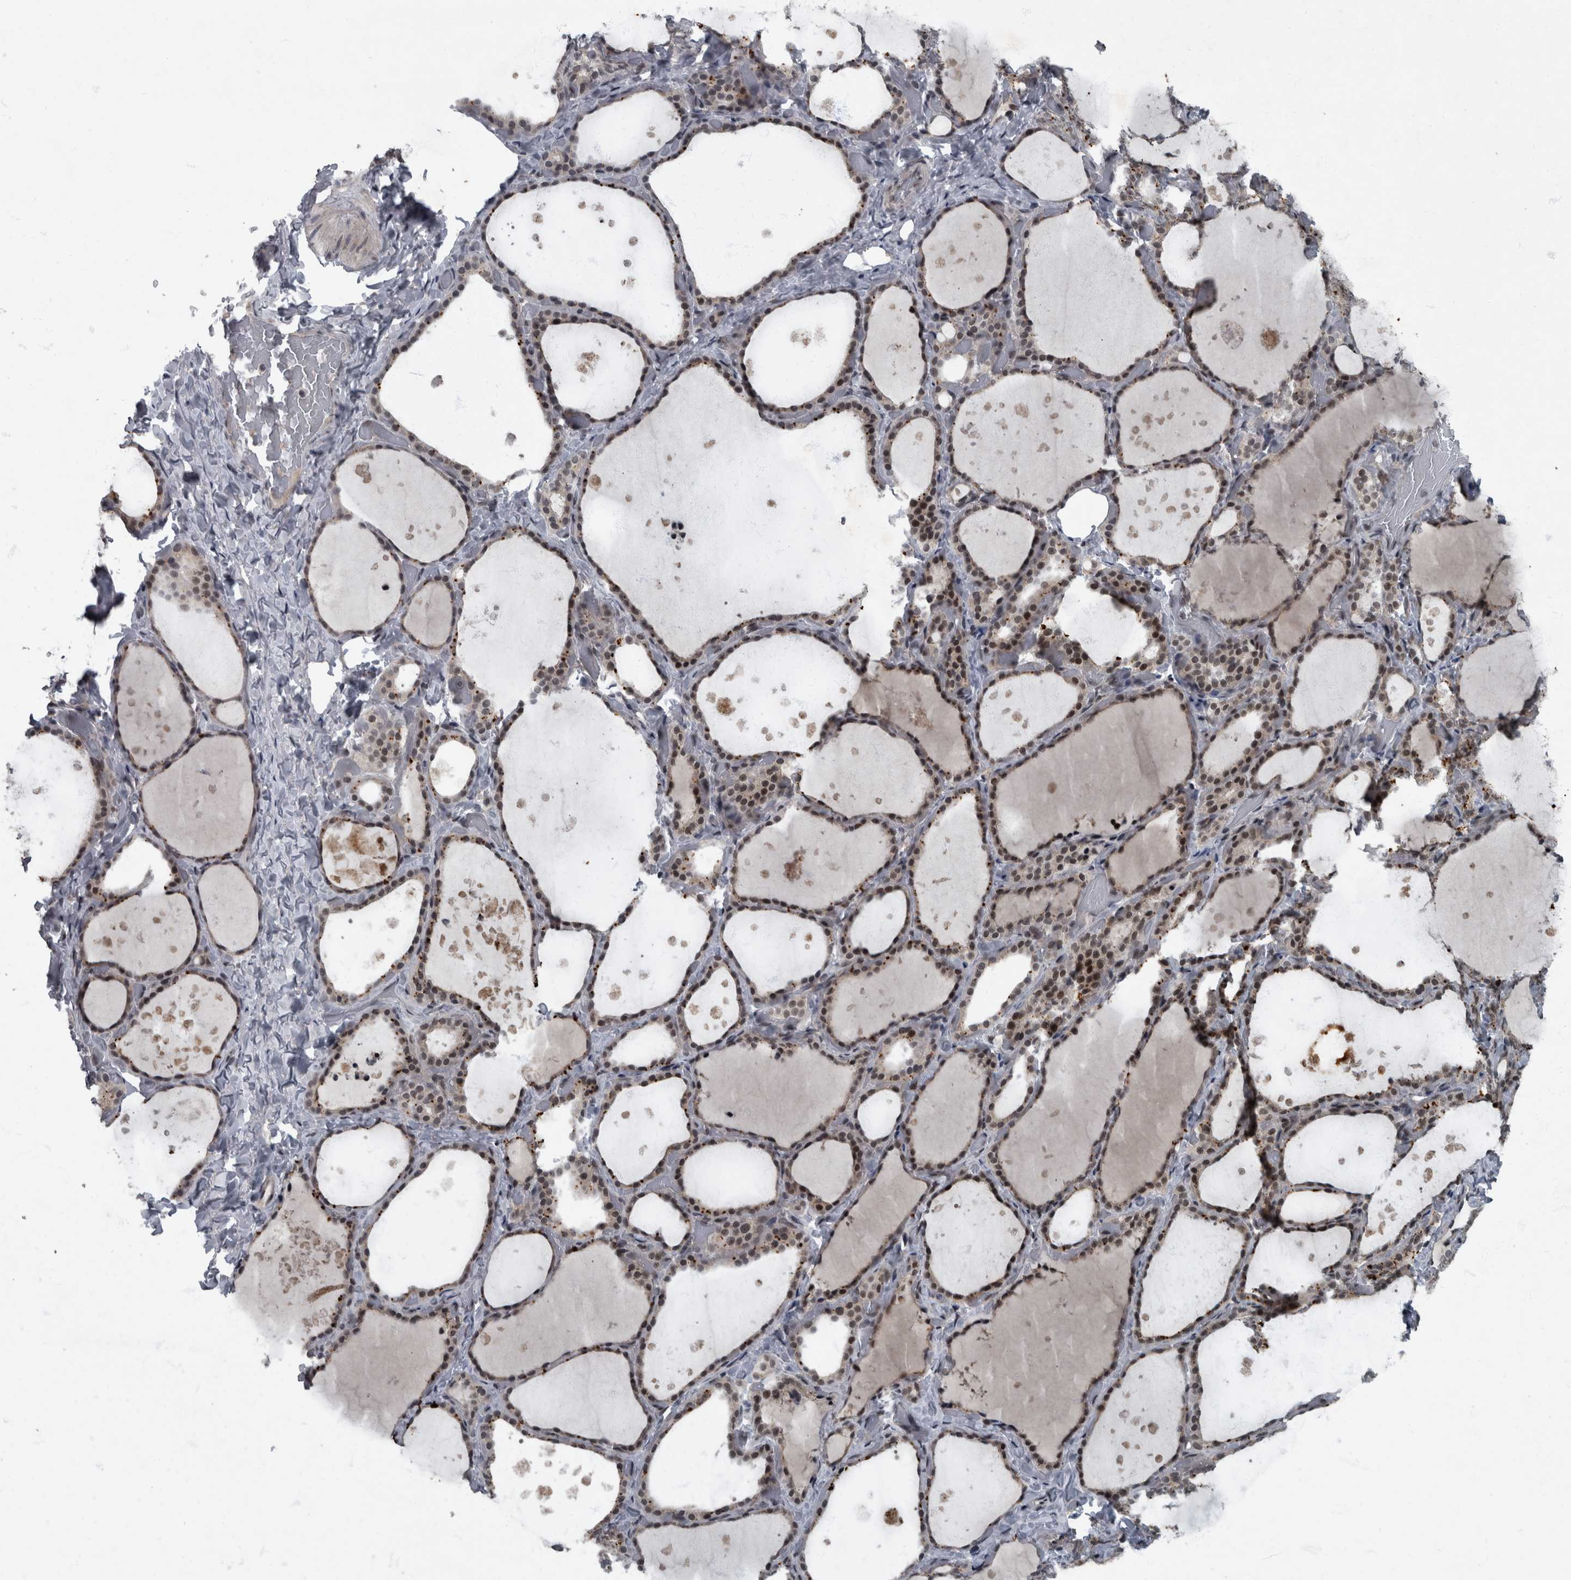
{"staining": {"intensity": "strong", "quantity": "25%-75%", "location": "nuclear"}, "tissue": "thyroid gland", "cell_type": "Glandular cells", "image_type": "normal", "snomed": [{"axis": "morphology", "description": "Normal tissue, NOS"}, {"axis": "topography", "description": "Thyroid gland"}], "caption": "This image exhibits IHC staining of normal human thyroid gland, with high strong nuclear positivity in approximately 25%-75% of glandular cells.", "gene": "WDR33", "patient": {"sex": "female", "age": 44}}